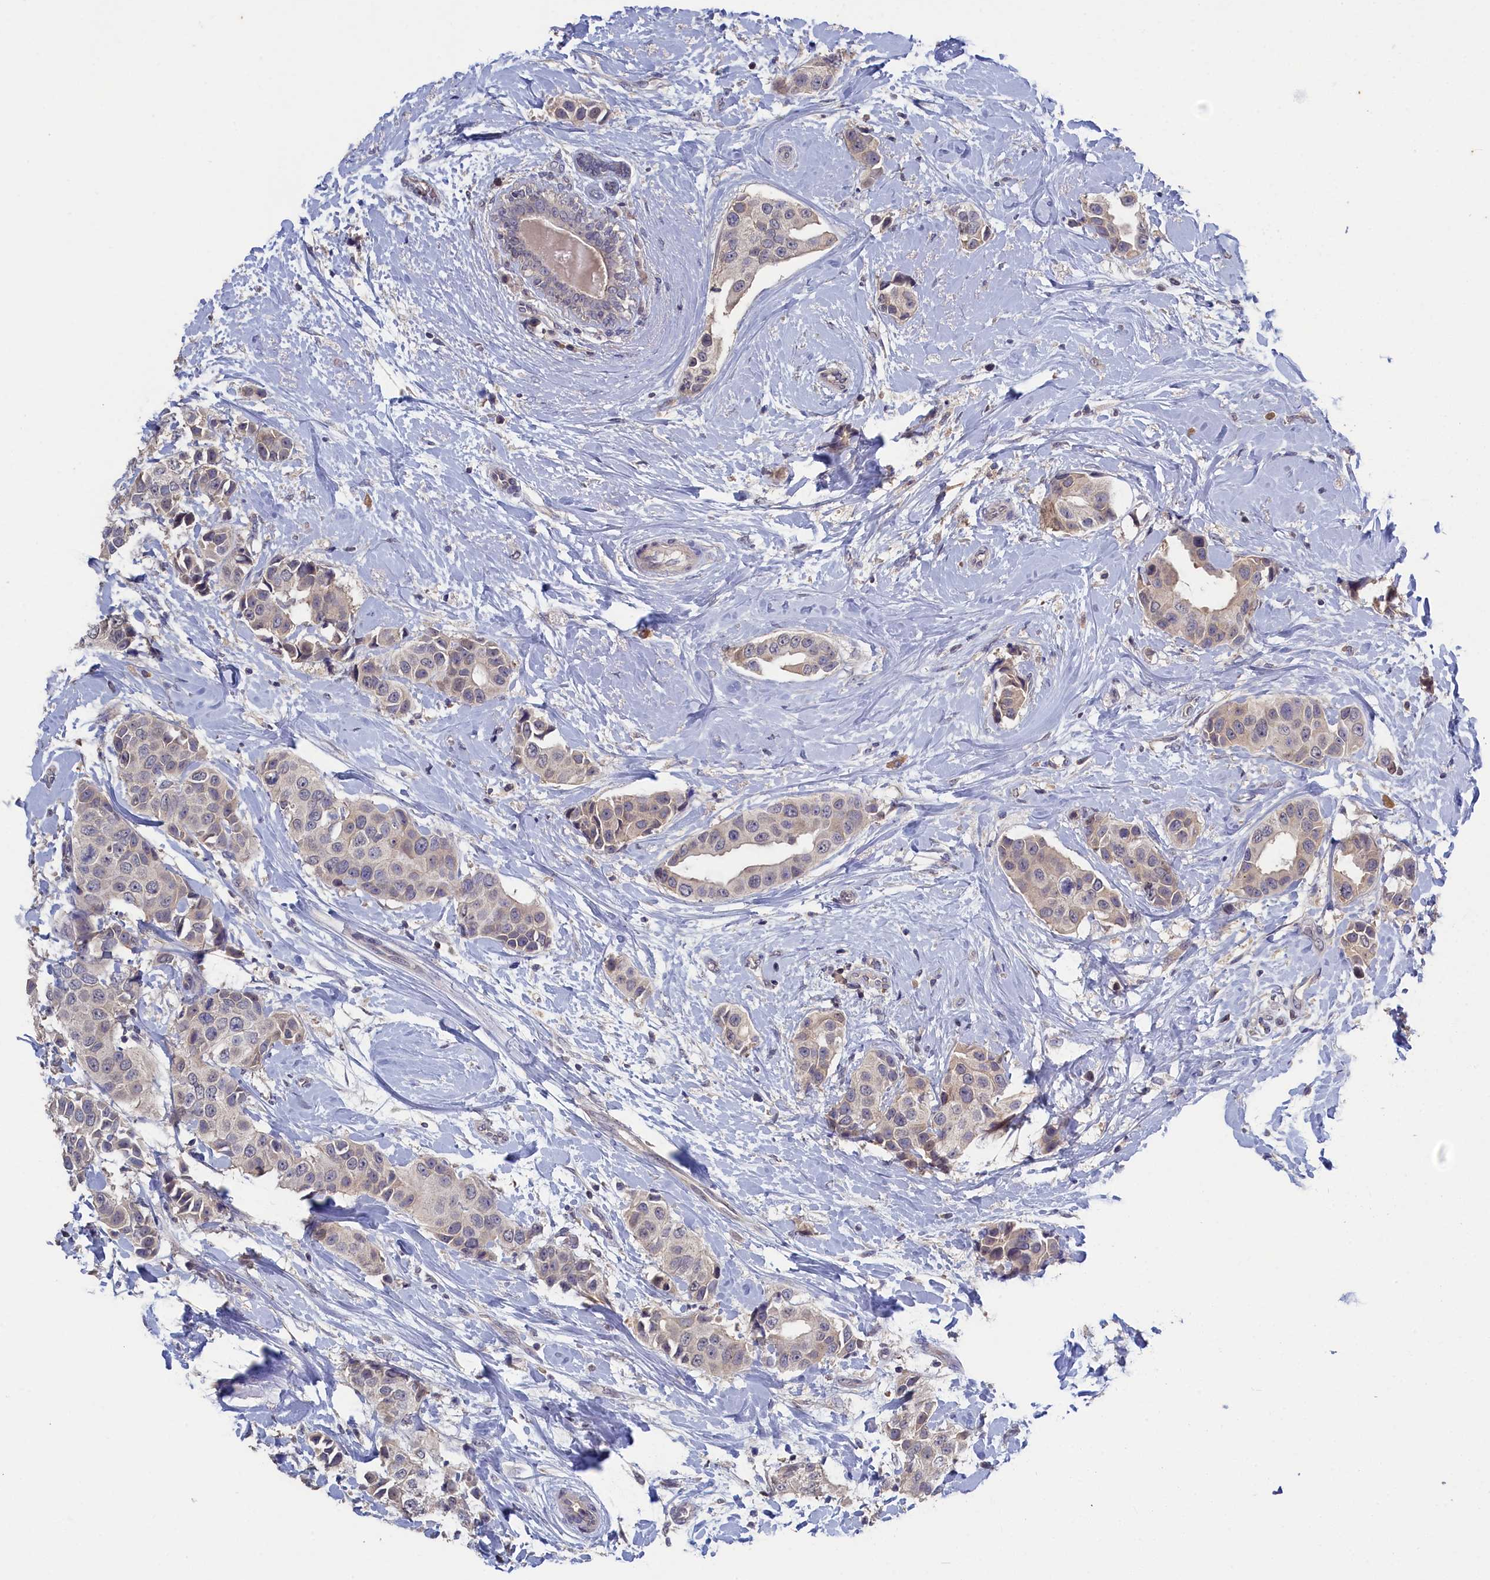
{"staining": {"intensity": "negative", "quantity": "none", "location": "none"}, "tissue": "breast cancer", "cell_type": "Tumor cells", "image_type": "cancer", "snomed": [{"axis": "morphology", "description": "Normal tissue, NOS"}, {"axis": "morphology", "description": "Duct carcinoma"}, {"axis": "topography", "description": "Breast"}], "caption": "Immunohistochemistry of human breast cancer reveals no expression in tumor cells.", "gene": "CELF5", "patient": {"sex": "female", "age": 39}}